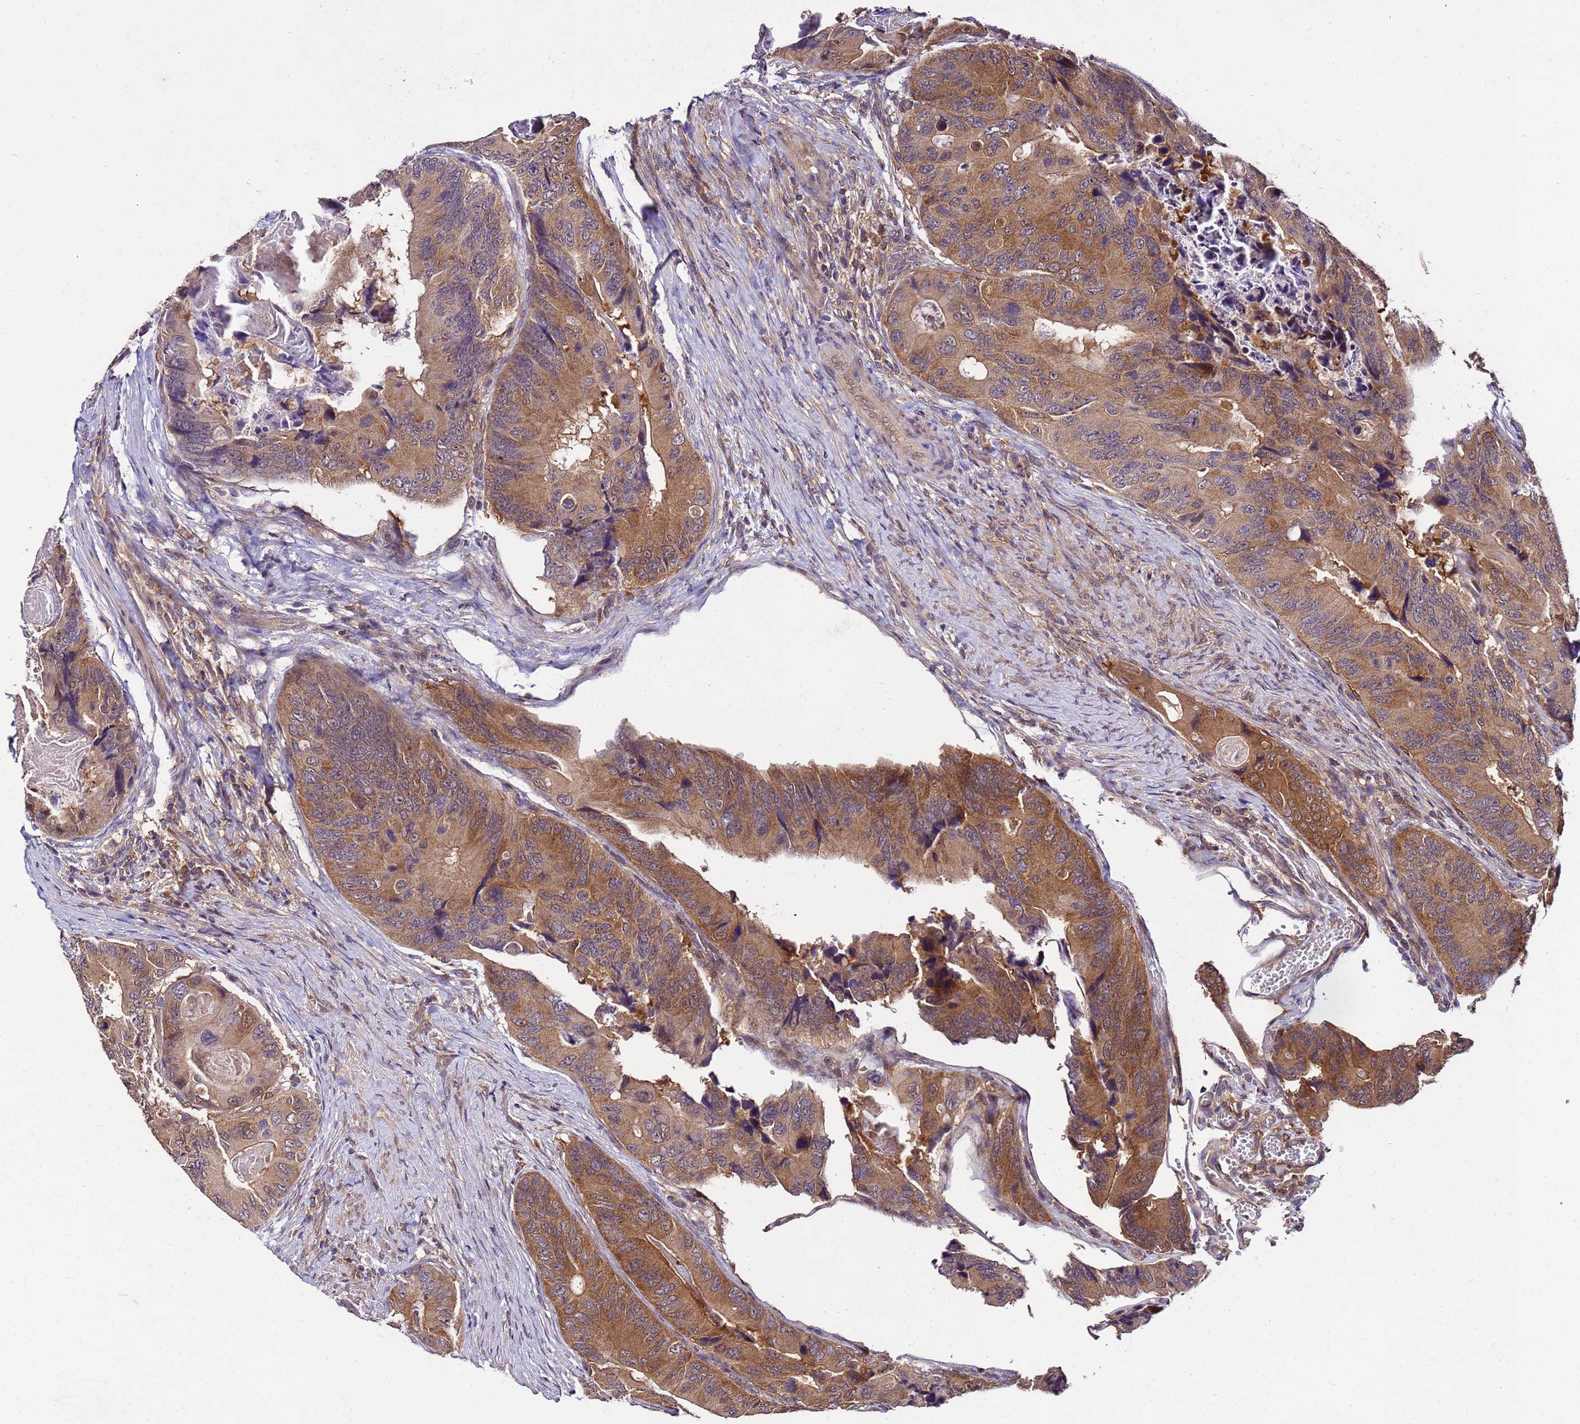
{"staining": {"intensity": "moderate", "quantity": ">75%", "location": "cytoplasmic/membranous"}, "tissue": "colorectal cancer", "cell_type": "Tumor cells", "image_type": "cancer", "snomed": [{"axis": "morphology", "description": "Adenocarcinoma, NOS"}, {"axis": "topography", "description": "Colon"}], "caption": "Moderate cytoplasmic/membranous expression is seen in about >75% of tumor cells in adenocarcinoma (colorectal).", "gene": "GSPT2", "patient": {"sex": "male", "age": 84}}